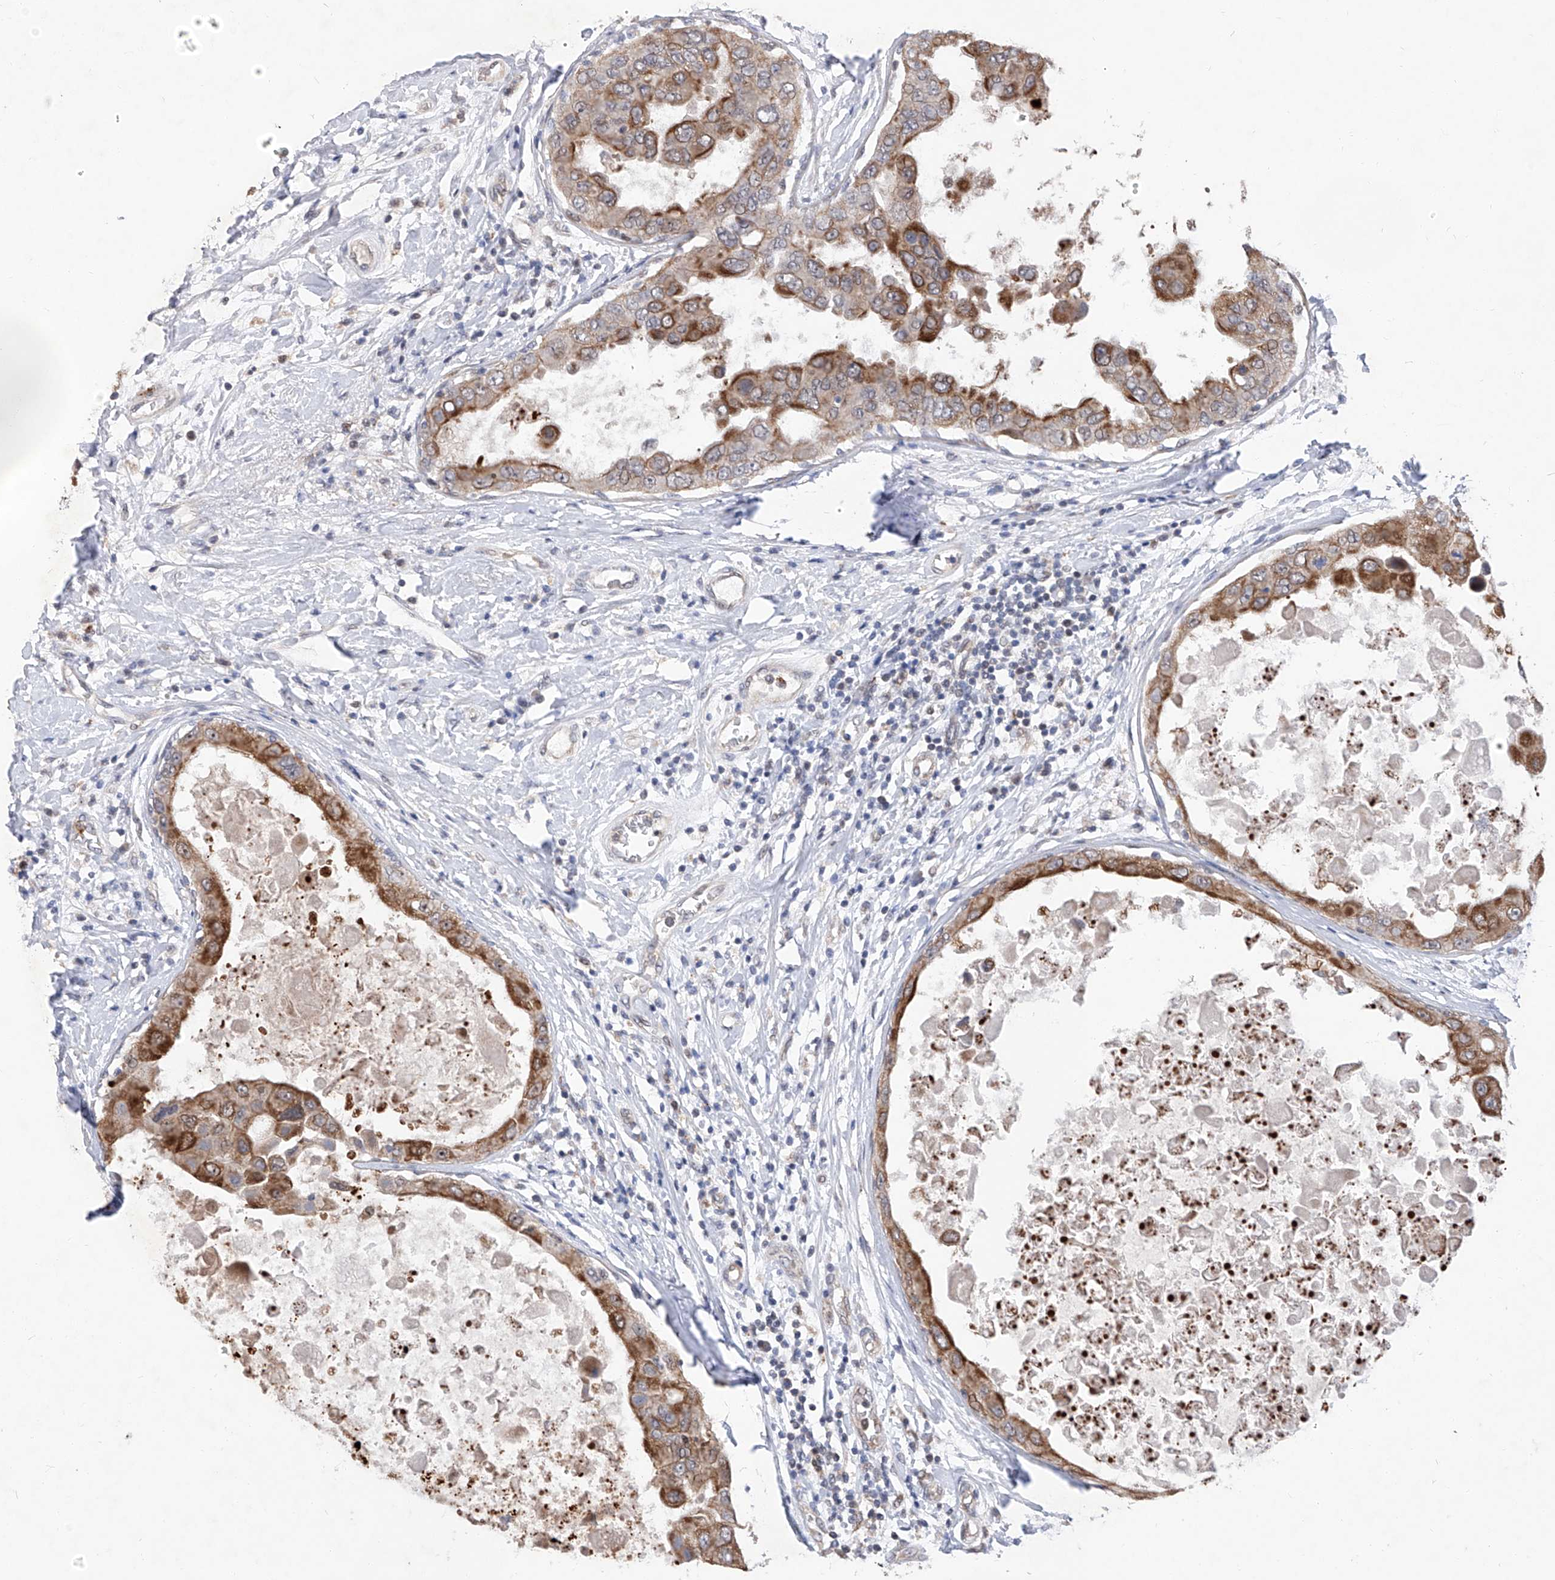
{"staining": {"intensity": "moderate", "quantity": ">75%", "location": "cytoplasmic/membranous"}, "tissue": "breast cancer", "cell_type": "Tumor cells", "image_type": "cancer", "snomed": [{"axis": "morphology", "description": "Duct carcinoma"}, {"axis": "topography", "description": "Breast"}], "caption": "Protein positivity by IHC displays moderate cytoplasmic/membranous staining in approximately >75% of tumor cells in breast cancer.", "gene": "FARP2", "patient": {"sex": "female", "age": 27}}